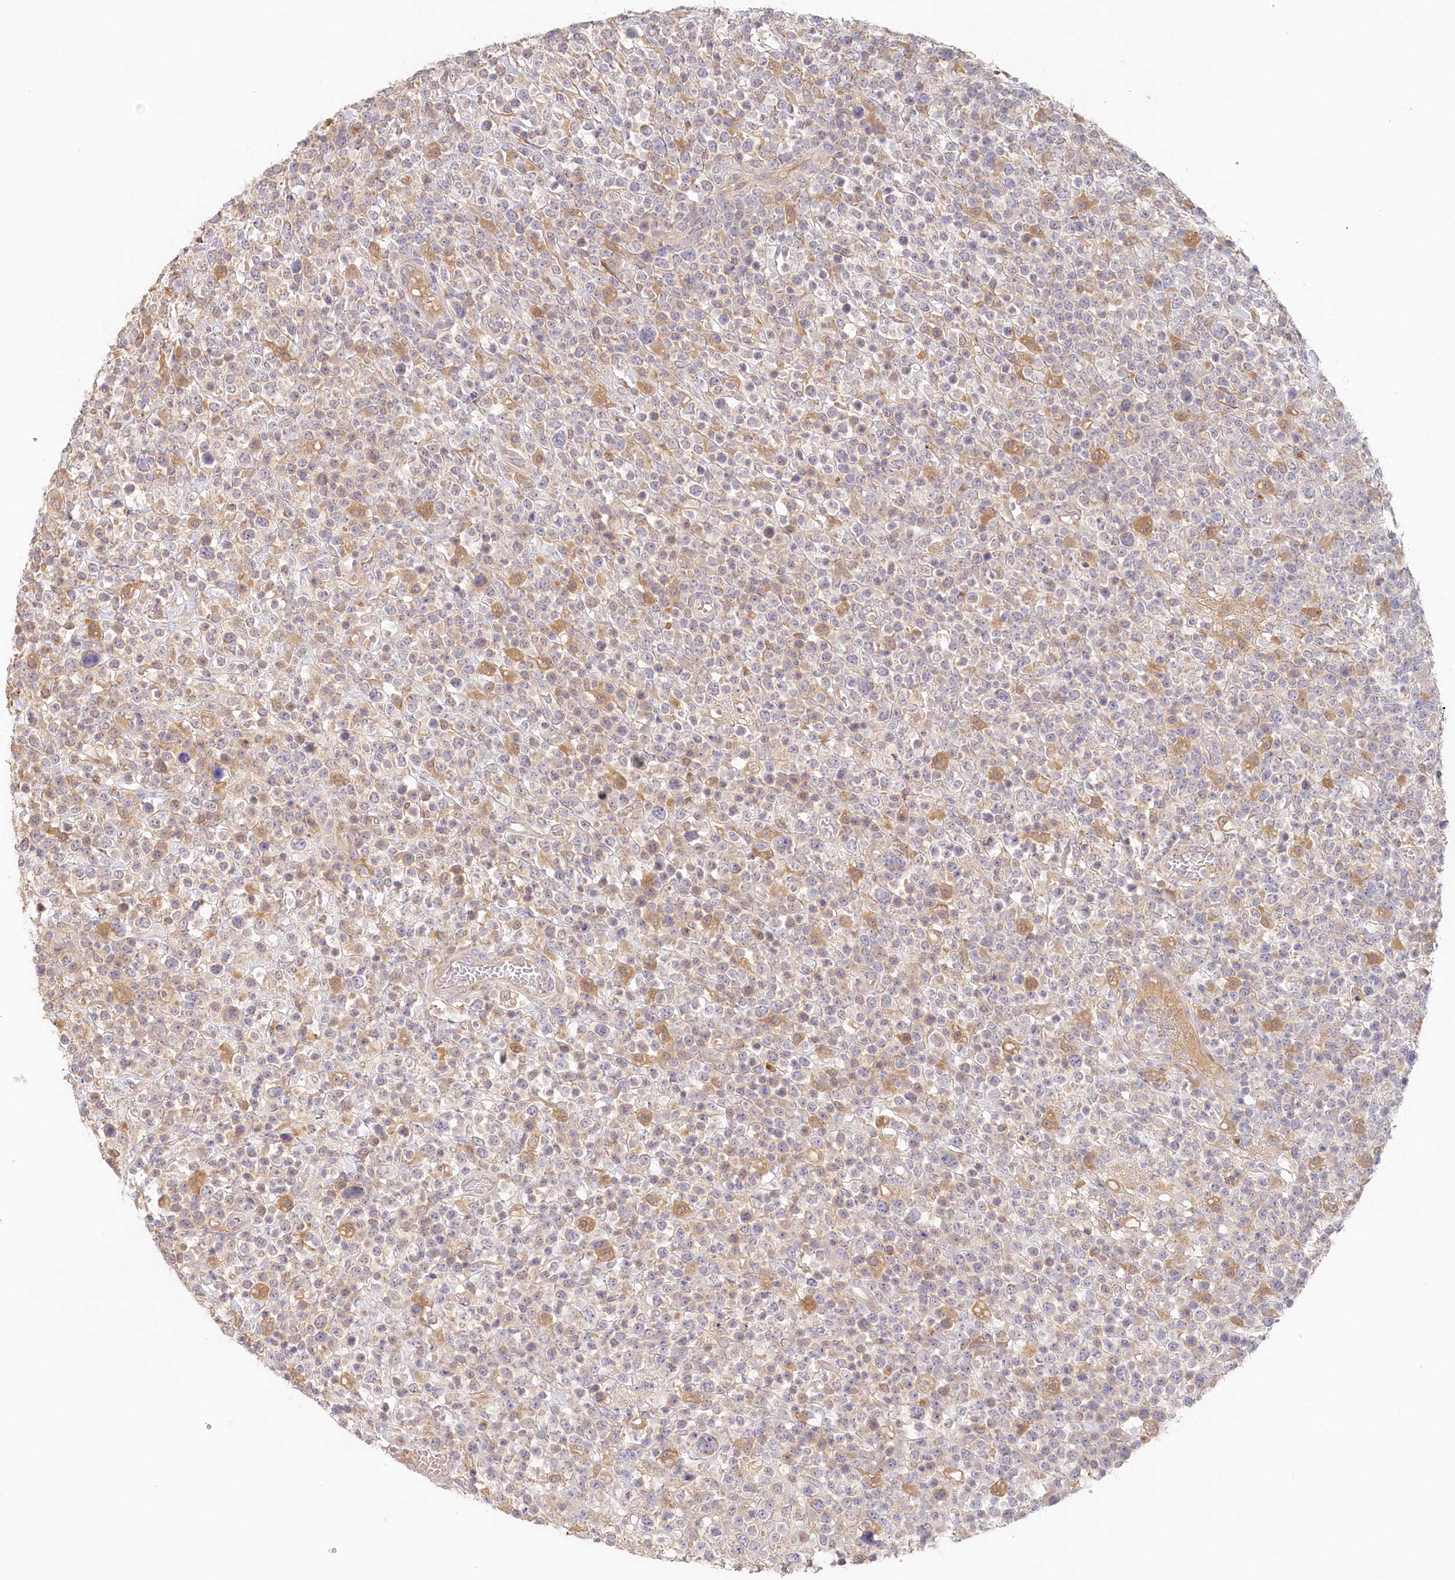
{"staining": {"intensity": "weak", "quantity": "<25%", "location": "cytoplasmic/membranous"}, "tissue": "lymphoma", "cell_type": "Tumor cells", "image_type": "cancer", "snomed": [{"axis": "morphology", "description": "Malignant lymphoma, non-Hodgkin's type, High grade"}, {"axis": "topography", "description": "Colon"}], "caption": "Immunohistochemistry of human lymphoma exhibits no staining in tumor cells.", "gene": "VSIG1", "patient": {"sex": "female", "age": 53}}